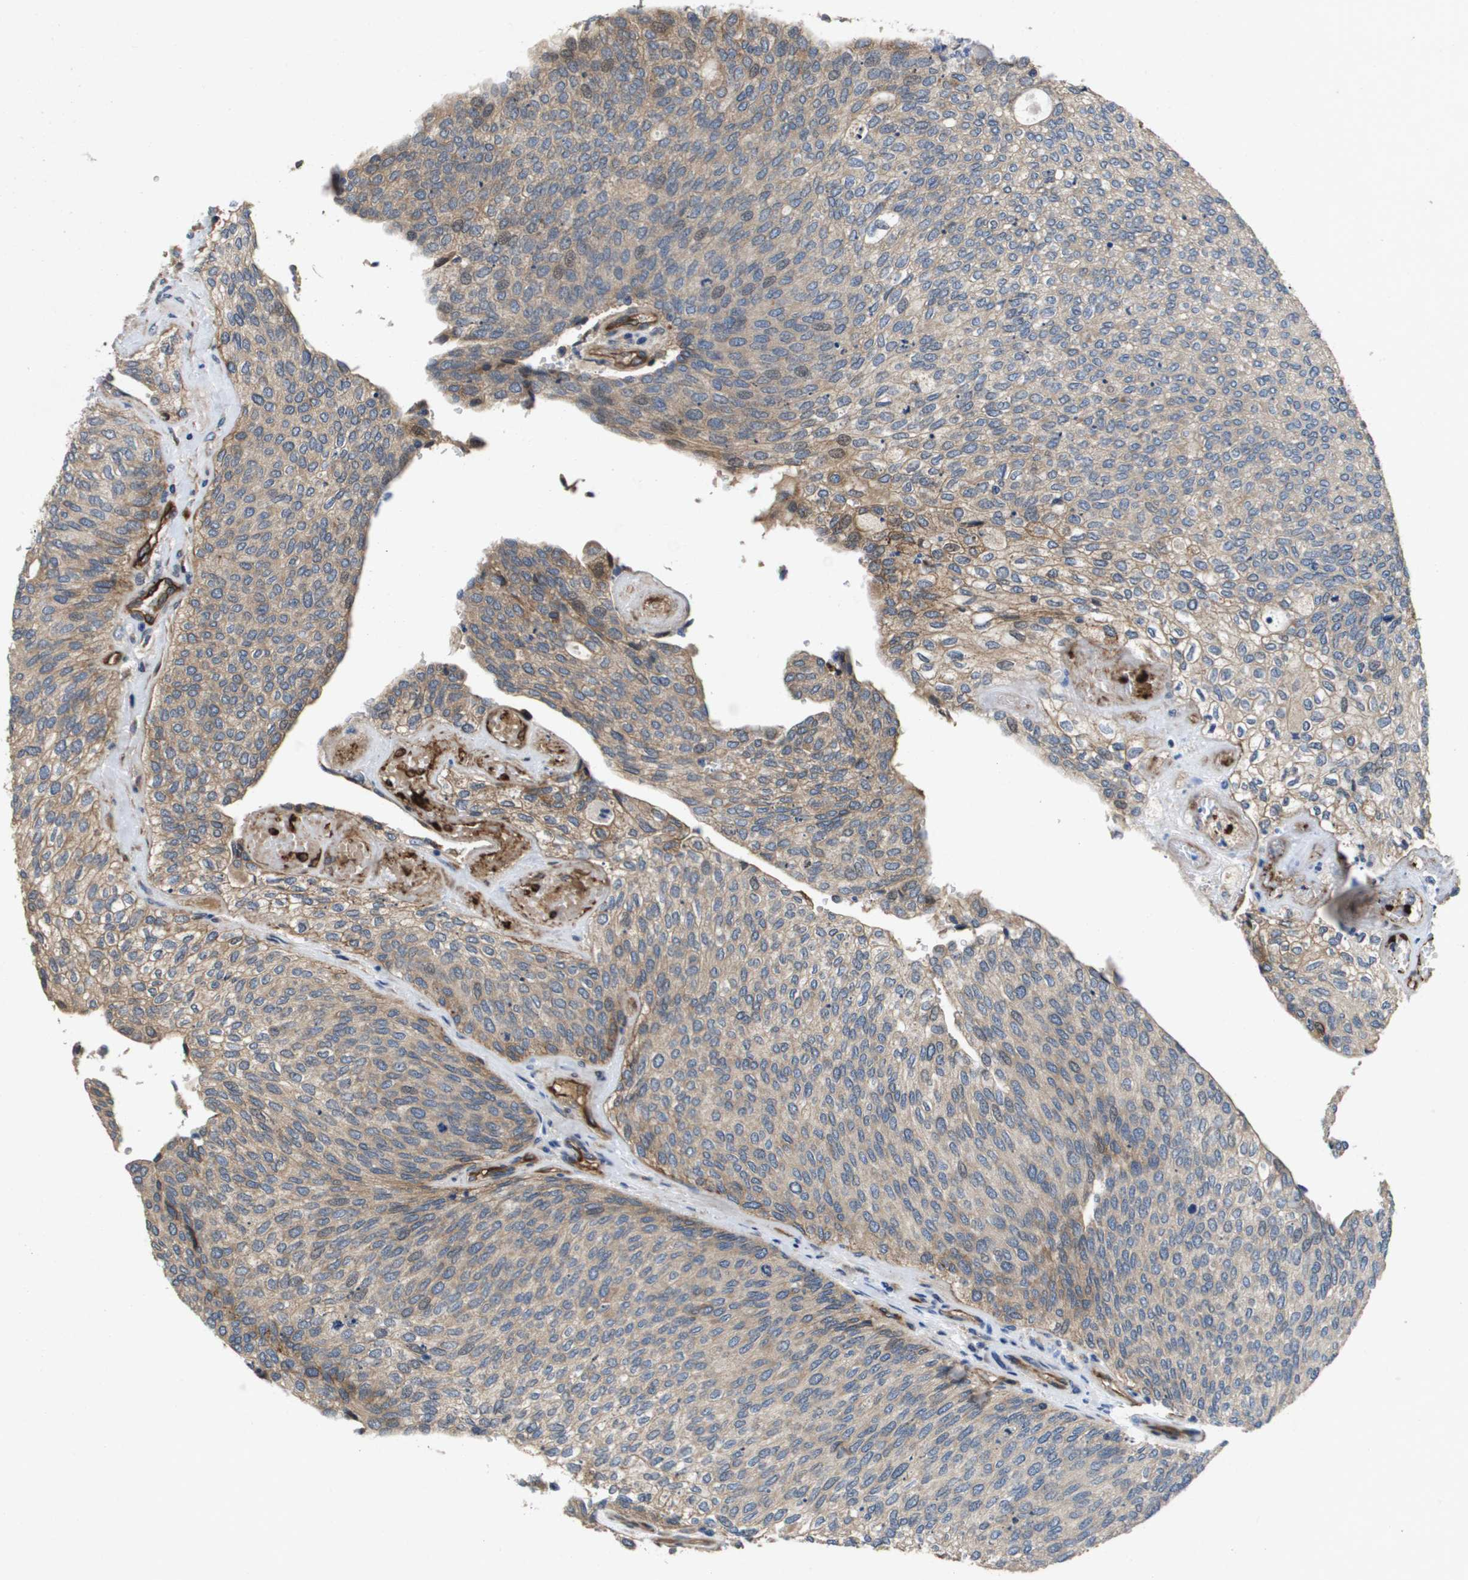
{"staining": {"intensity": "weak", "quantity": ">75%", "location": "cytoplasmic/membranous"}, "tissue": "urothelial cancer", "cell_type": "Tumor cells", "image_type": "cancer", "snomed": [{"axis": "morphology", "description": "Urothelial carcinoma, Low grade"}, {"axis": "topography", "description": "Urinary bladder"}], "caption": "Urothelial carcinoma (low-grade) was stained to show a protein in brown. There is low levels of weak cytoplasmic/membranous positivity in about >75% of tumor cells. The protein of interest is shown in brown color, while the nuclei are stained blue.", "gene": "ENTPD2", "patient": {"sex": "female", "age": 79}}